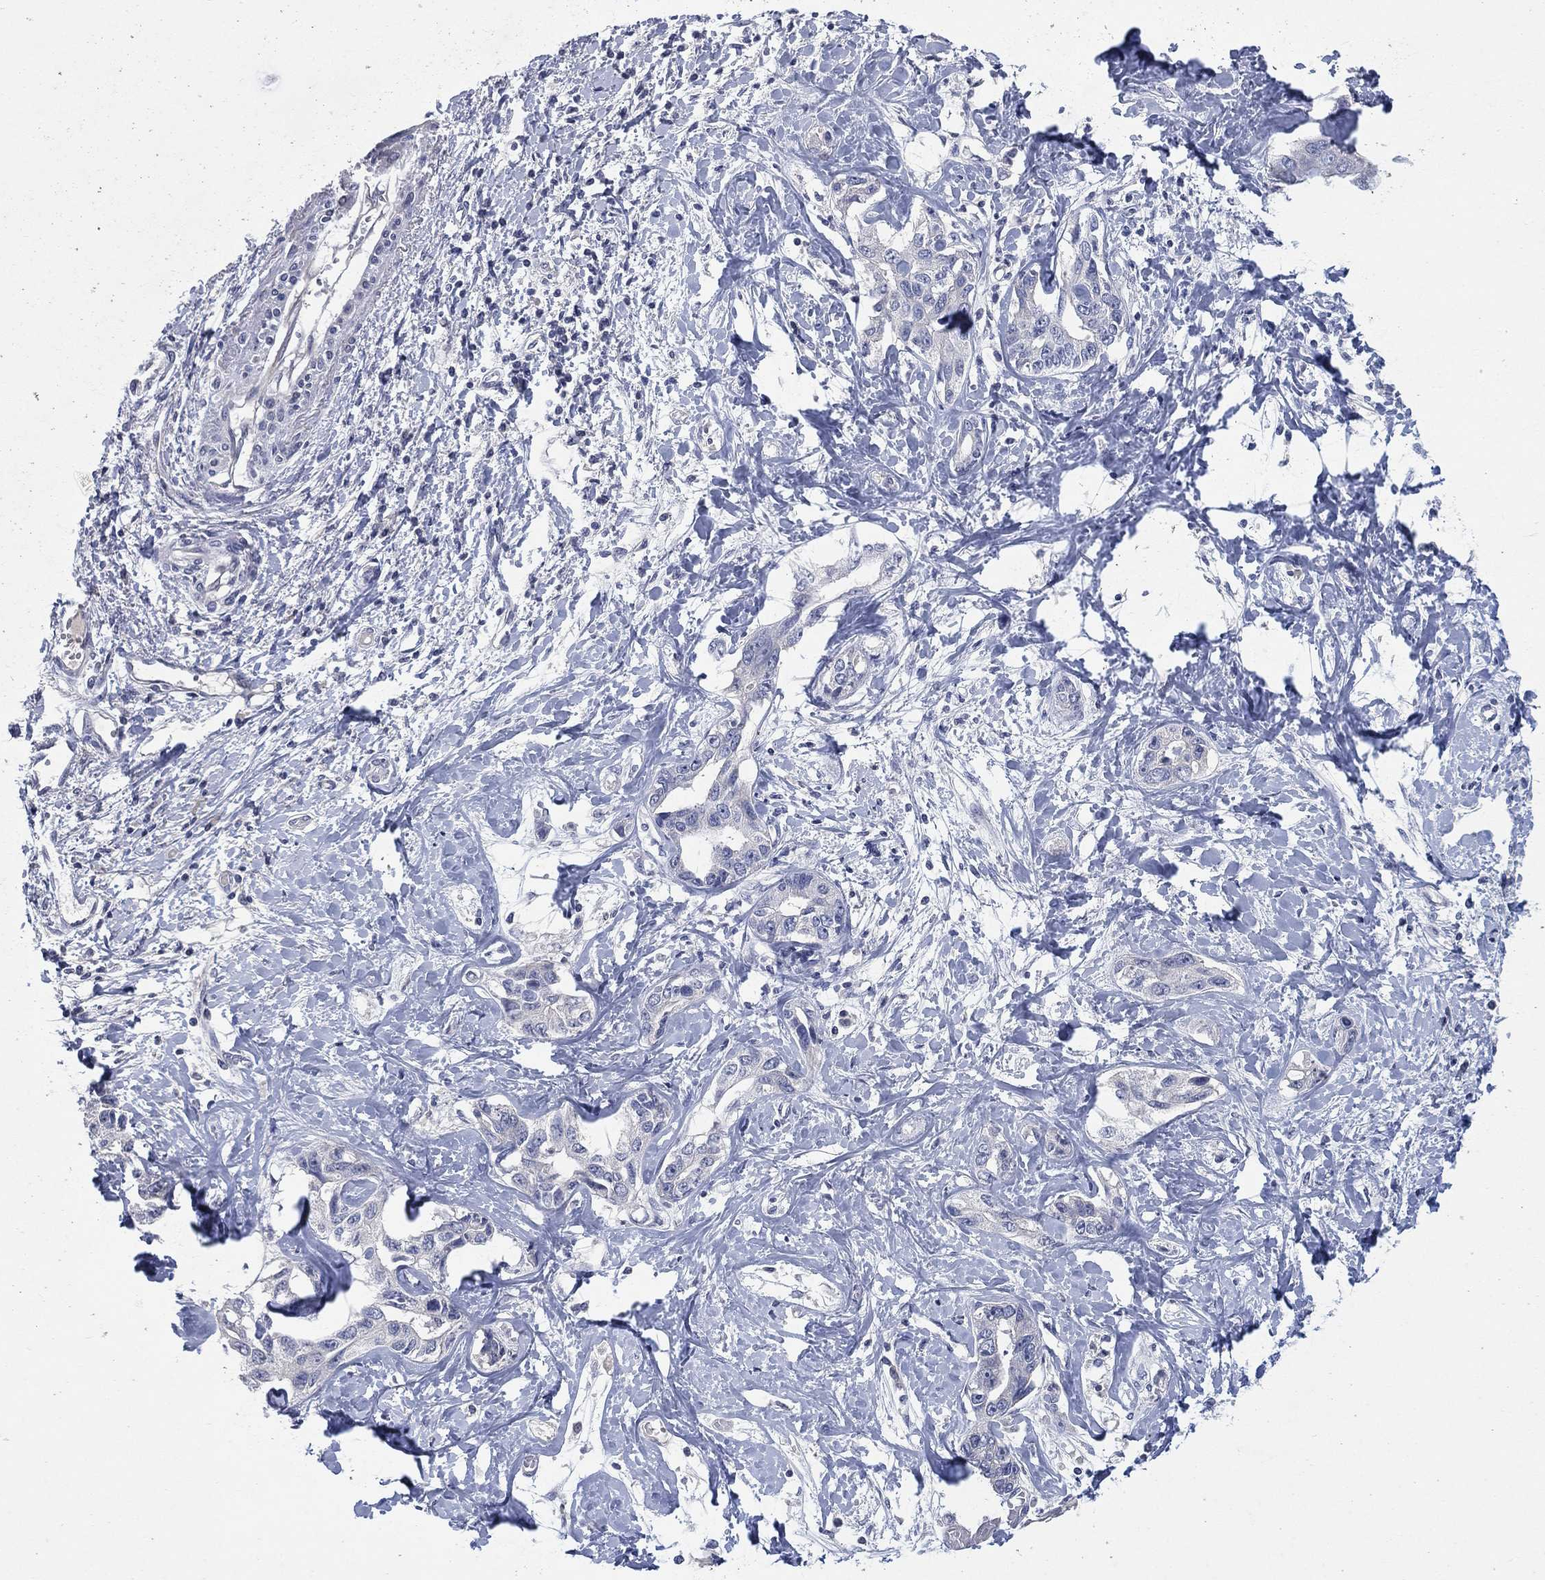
{"staining": {"intensity": "negative", "quantity": "none", "location": "none"}, "tissue": "liver cancer", "cell_type": "Tumor cells", "image_type": "cancer", "snomed": [{"axis": "morphology", "description": "Cholangiocarcinoma"}, {"axis": "topography", "description": "Liver"}], "caption": "A photomicrograph of liver cancer (cholangiocarcinoma) stained for a protein demonstrates no brown staining in tumor cells.", "gene": "KRT35", "patient": {"sex": "male", "age": 59}}